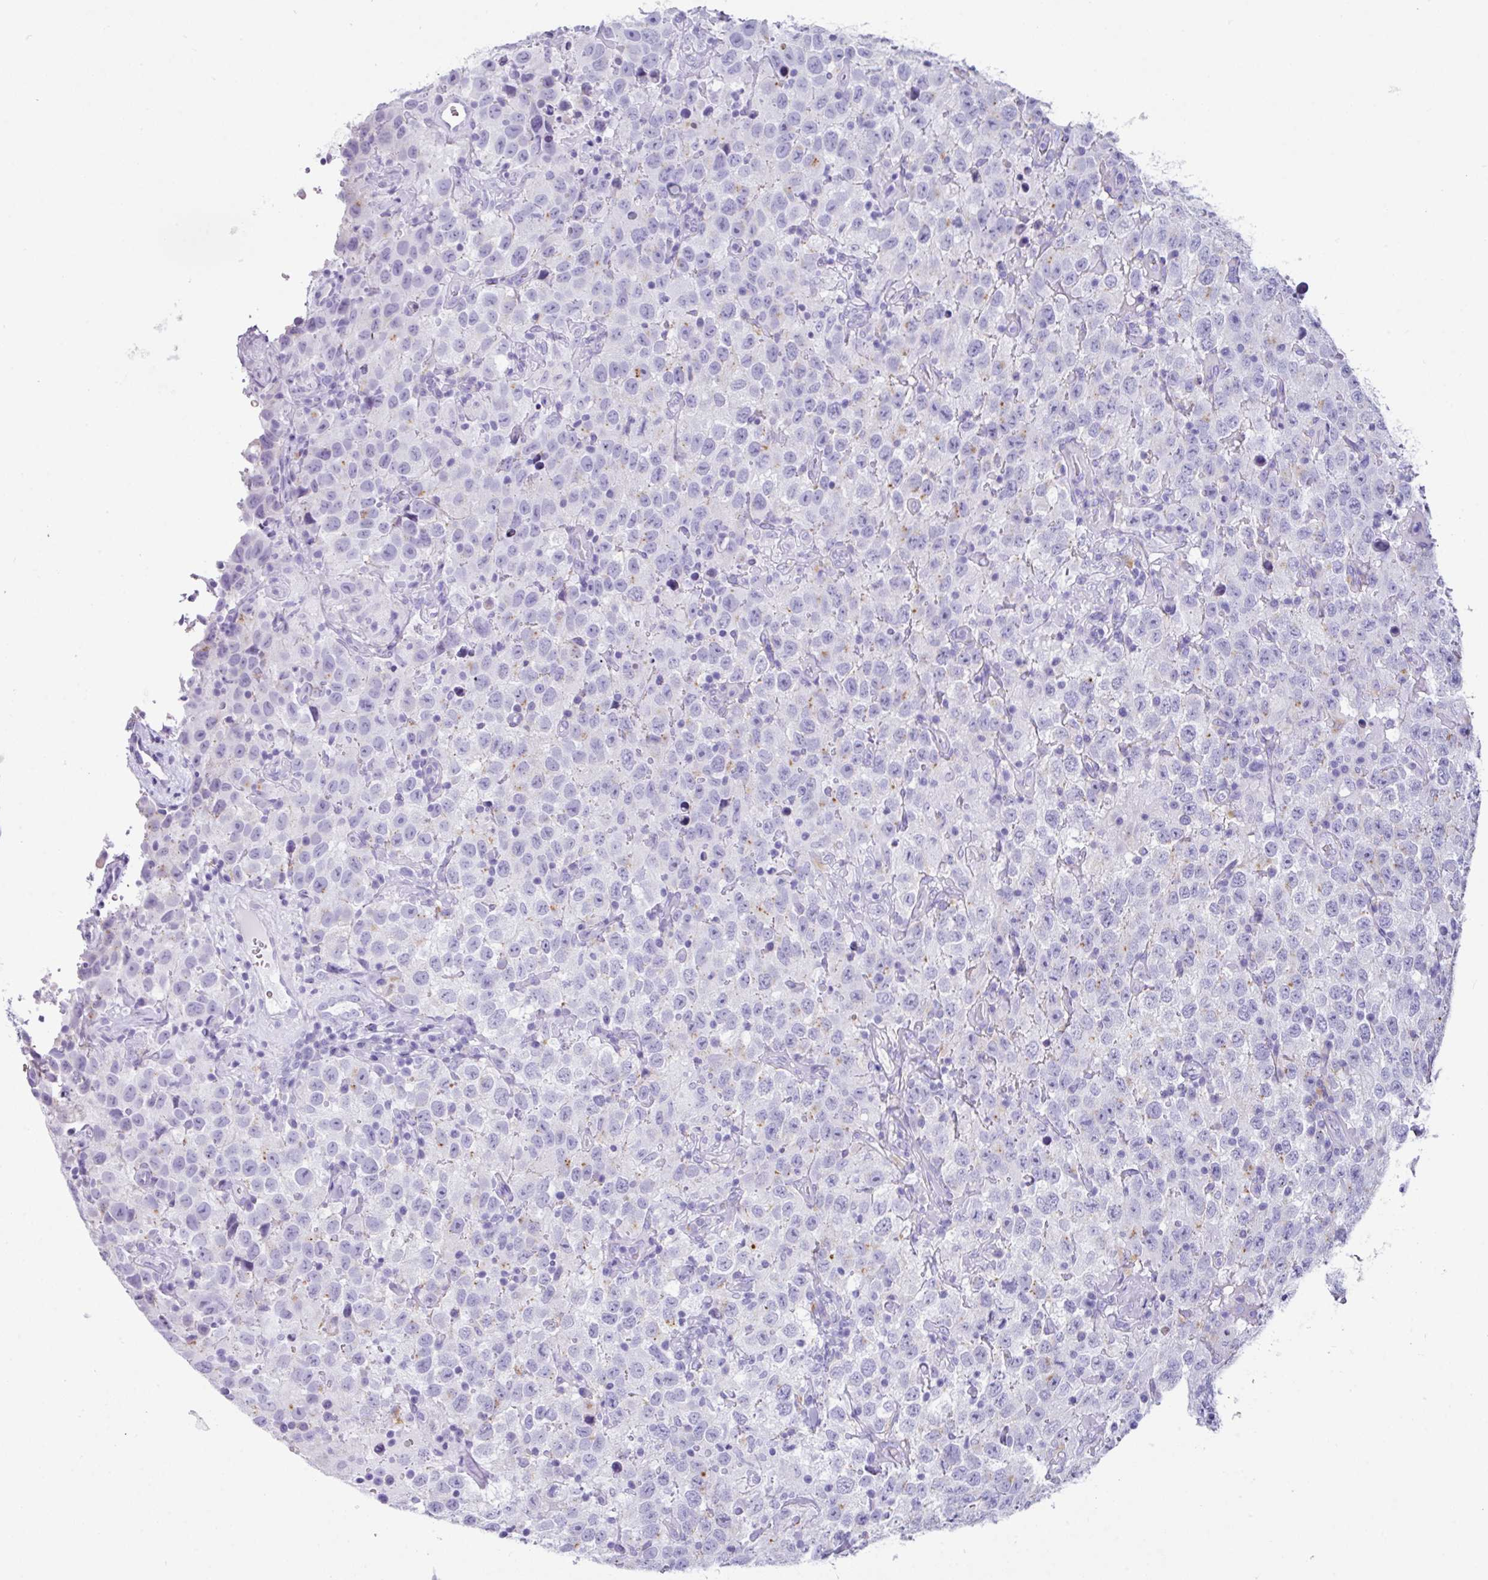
{"staining": {"intensity": "negative", "quantity": "none", "location": "none"}, "tissue": "testis cancer", "cell_type": "Tumor cells", "image_type": "cancer", "snomed": [{"axis": "morphology", "description": "Seminoma, NOS"}, {"axis": "topography", "description": "Testis"}], "caption": "Micrograph shows no protein positivity in tumor cells of testis seminoma tissue.", "gene": "NCCRP1", "patient": {"sex": "male", "age": 41}}